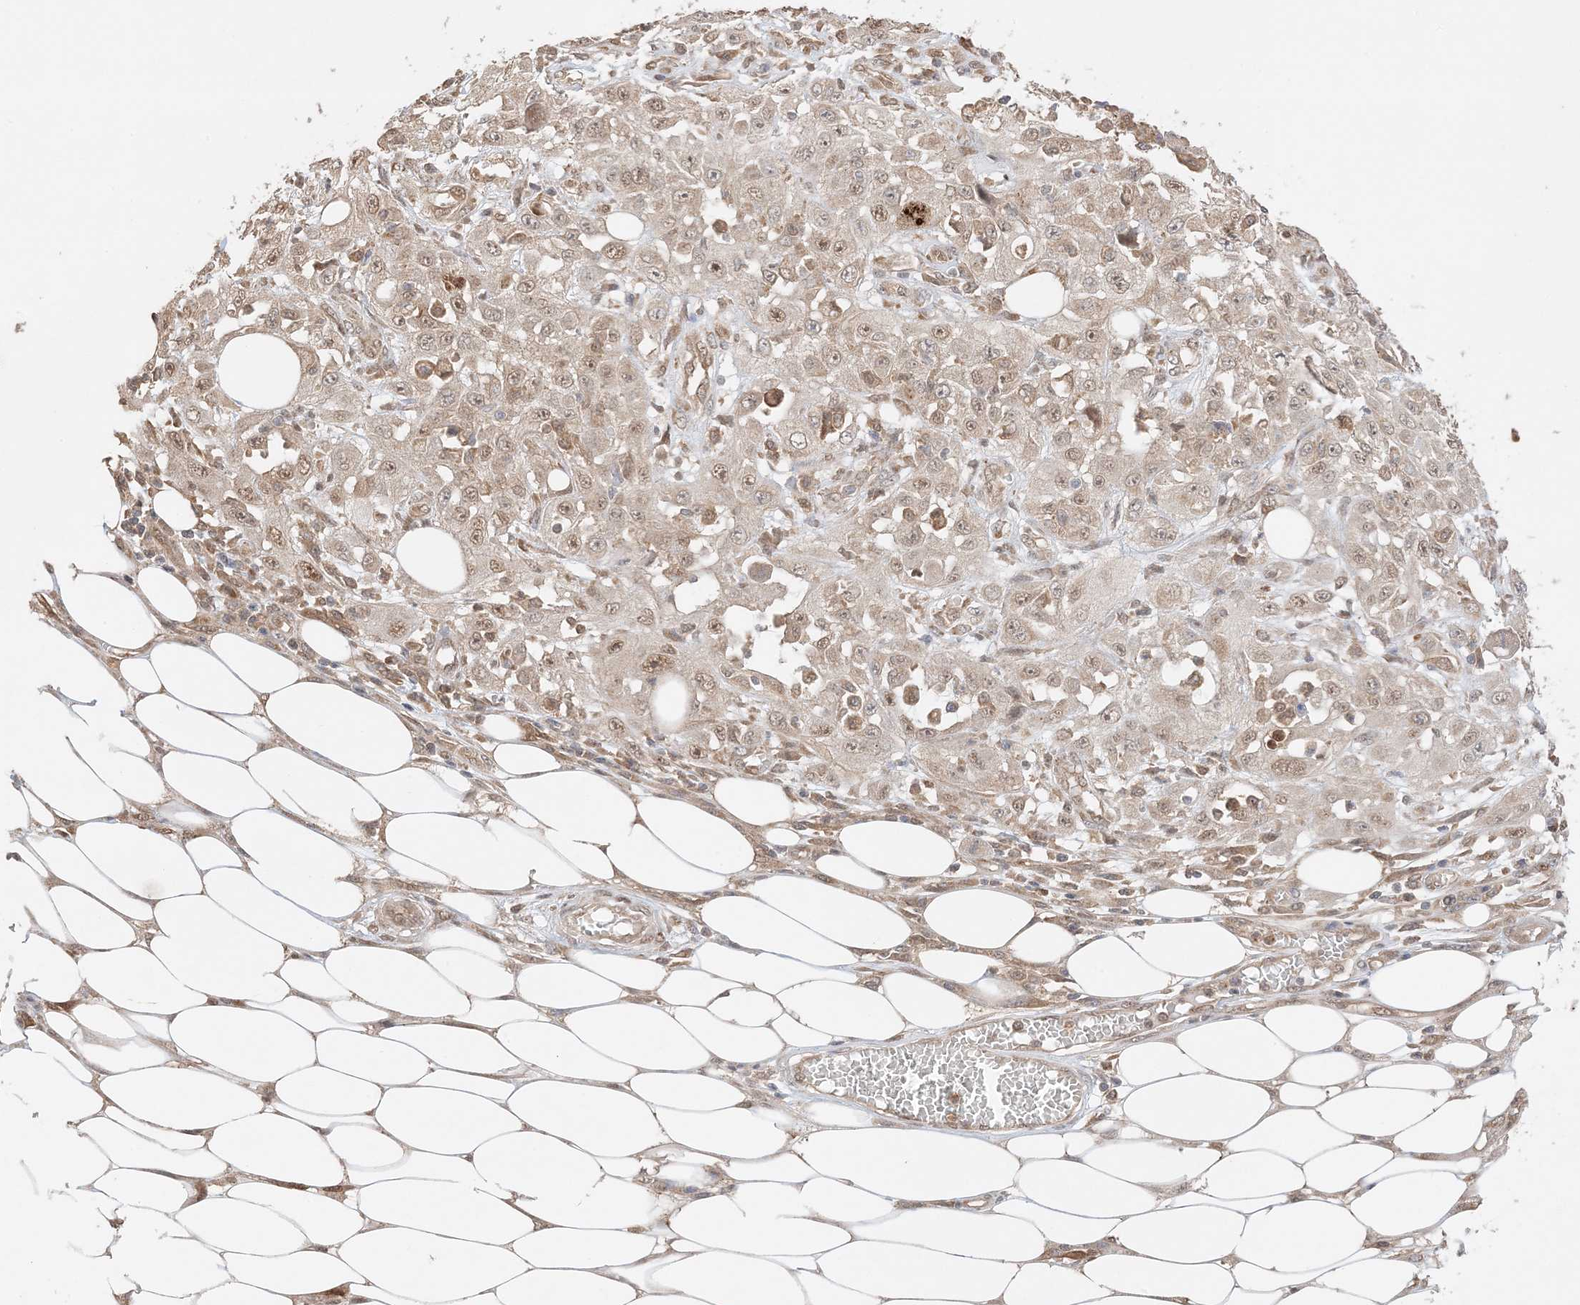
{"staining": {"intensity": "weak", "quantity": "25%-75%", "location": "nuclear"}, "tissue": "skin cancer", "cell_type": "Tumor cells", "image_type": "cancer", "snomed": [{"axis": "morphology", "description": "Squamous cell carcinoma, NOS"}, {"axis": "morphology", "description": "Squamous cell carcinoma, metastatic, NOS"}, {"axis": "topography", "description": "Skin"}, {"axis": "topography", "description": "Lymph node"}], "caption": "High-power microscopy captured an IHC image of squamous cell carcinoma (skin), revealing weak nuclear expression in about 25%-75% of tumor cells. (Stains: DAB in brown, nuclei in blue, Microscopy: brightfield microscopy at high magnification).", "gene": "ZBTB41", "patient": {"sex": "male", "age": 75}}